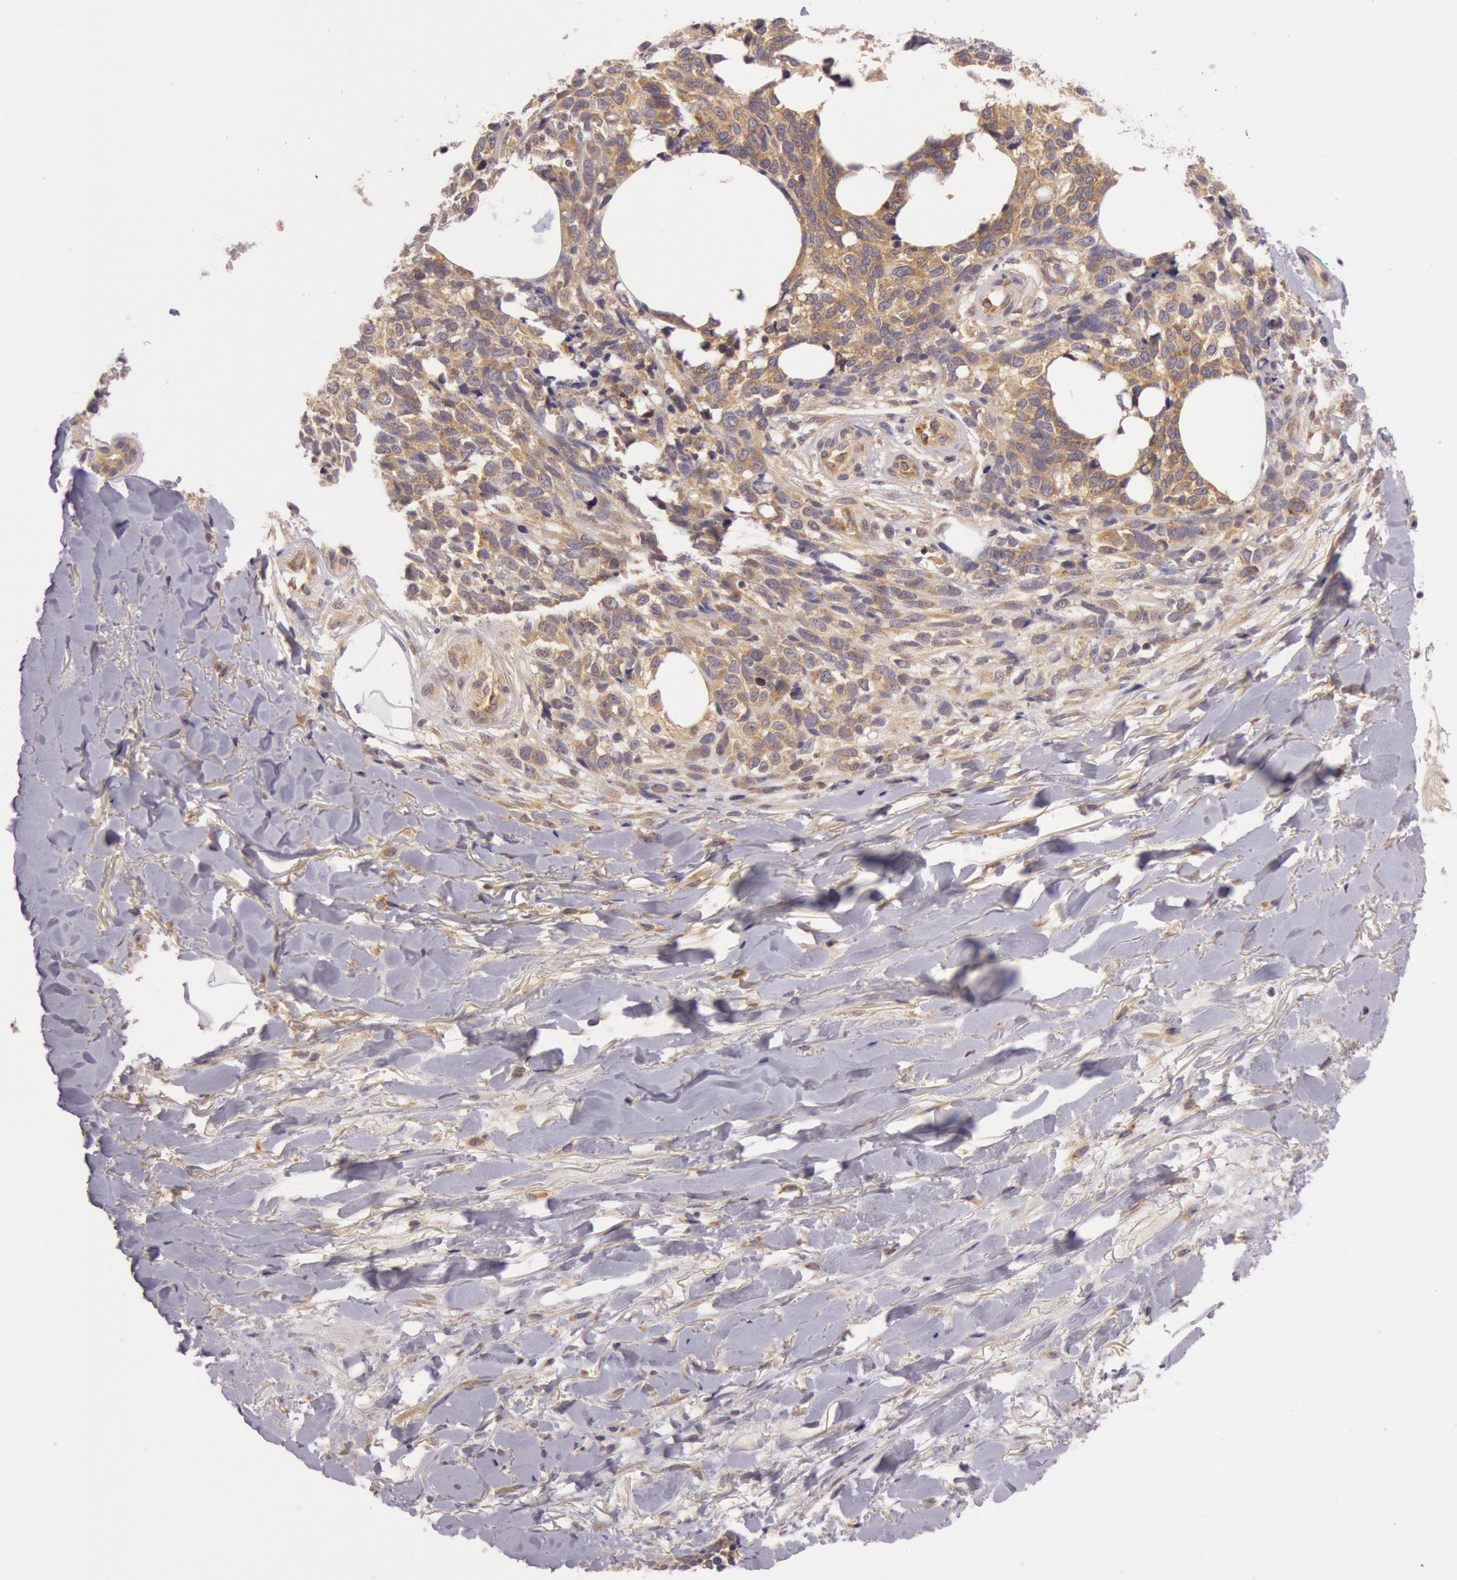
{"staining": {"intensity": "moderate", "quantity": ">75%", "location": "cytoplasmic/membranous"}, "tissue": "melanoma", "cell_type": "Tumor cells", "image_type": "cancer", "snomed": [{"axis": "morphology", "description": "Malignant melanoma, NOS"}, {"axis": "topography", "description": "Skin"}], "caption": "Immunohistochemical staining of melanoma exhibits medium levels of moderate cytoplasmic/membranous protein expression in approximately >75% of tumor cells.", "gene": "CHUK", "patient": {"sex": "female", "age": 85}}